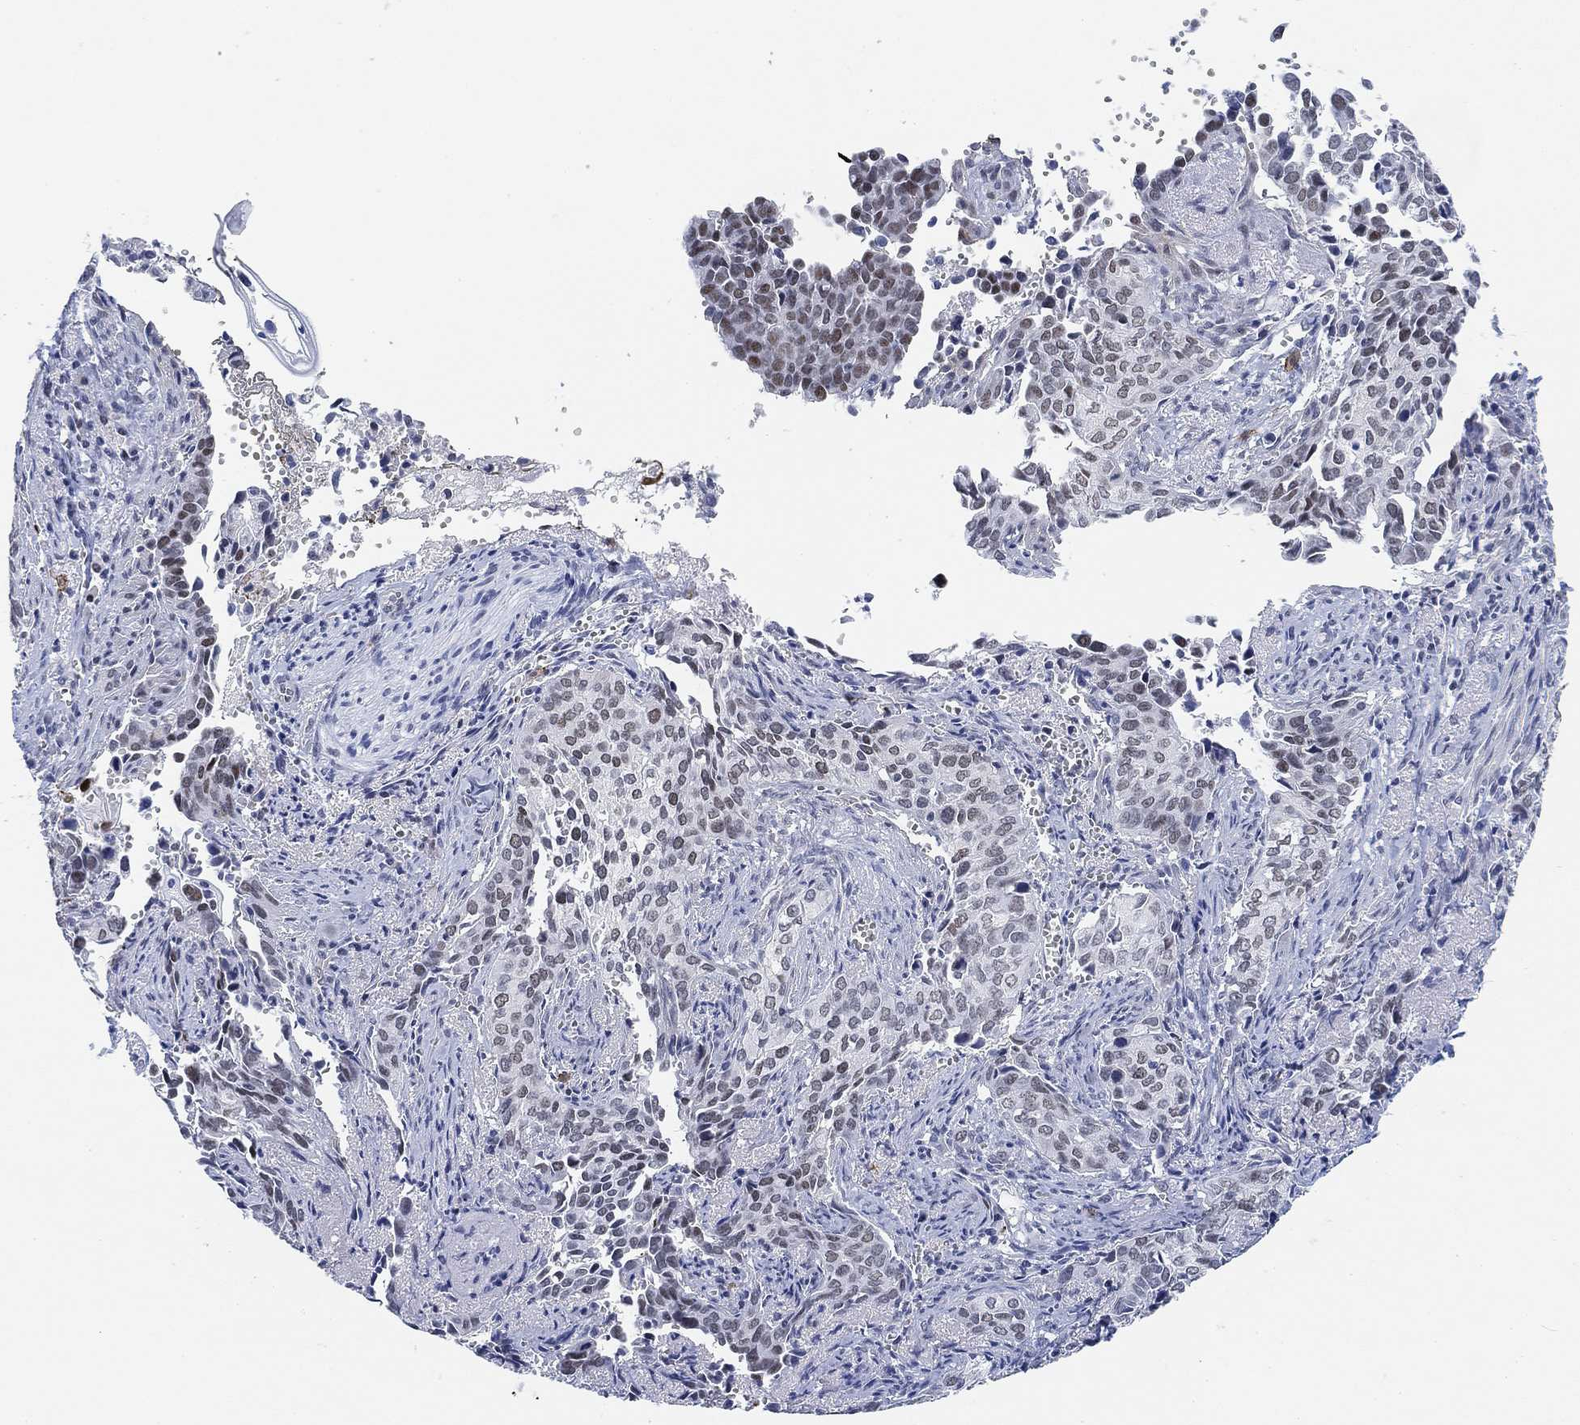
{"staining": {"intensity": "moderate", "quantity": "<25%", "location": "nuclear"}, "tissue": "cervical cancer", "cell_type": "Tumor cells", "image_type": "cancer", "snomed": [{"axis": "morphology", "description": "Squamous cell carcinoma, NOS"}, {"axis": "topography", "description": "Cervix"}], "caption": "Immunohistochemical staining of human cervical squamous cell carcinoma demonstrates low levels of moderate nuclear protein expression in approximately <25% of tumor cells. (Brightfield microscopy of DAB IHC at high magnification).", "gene": "PAX6", "patient": {"sex": "female", "age": 29}}